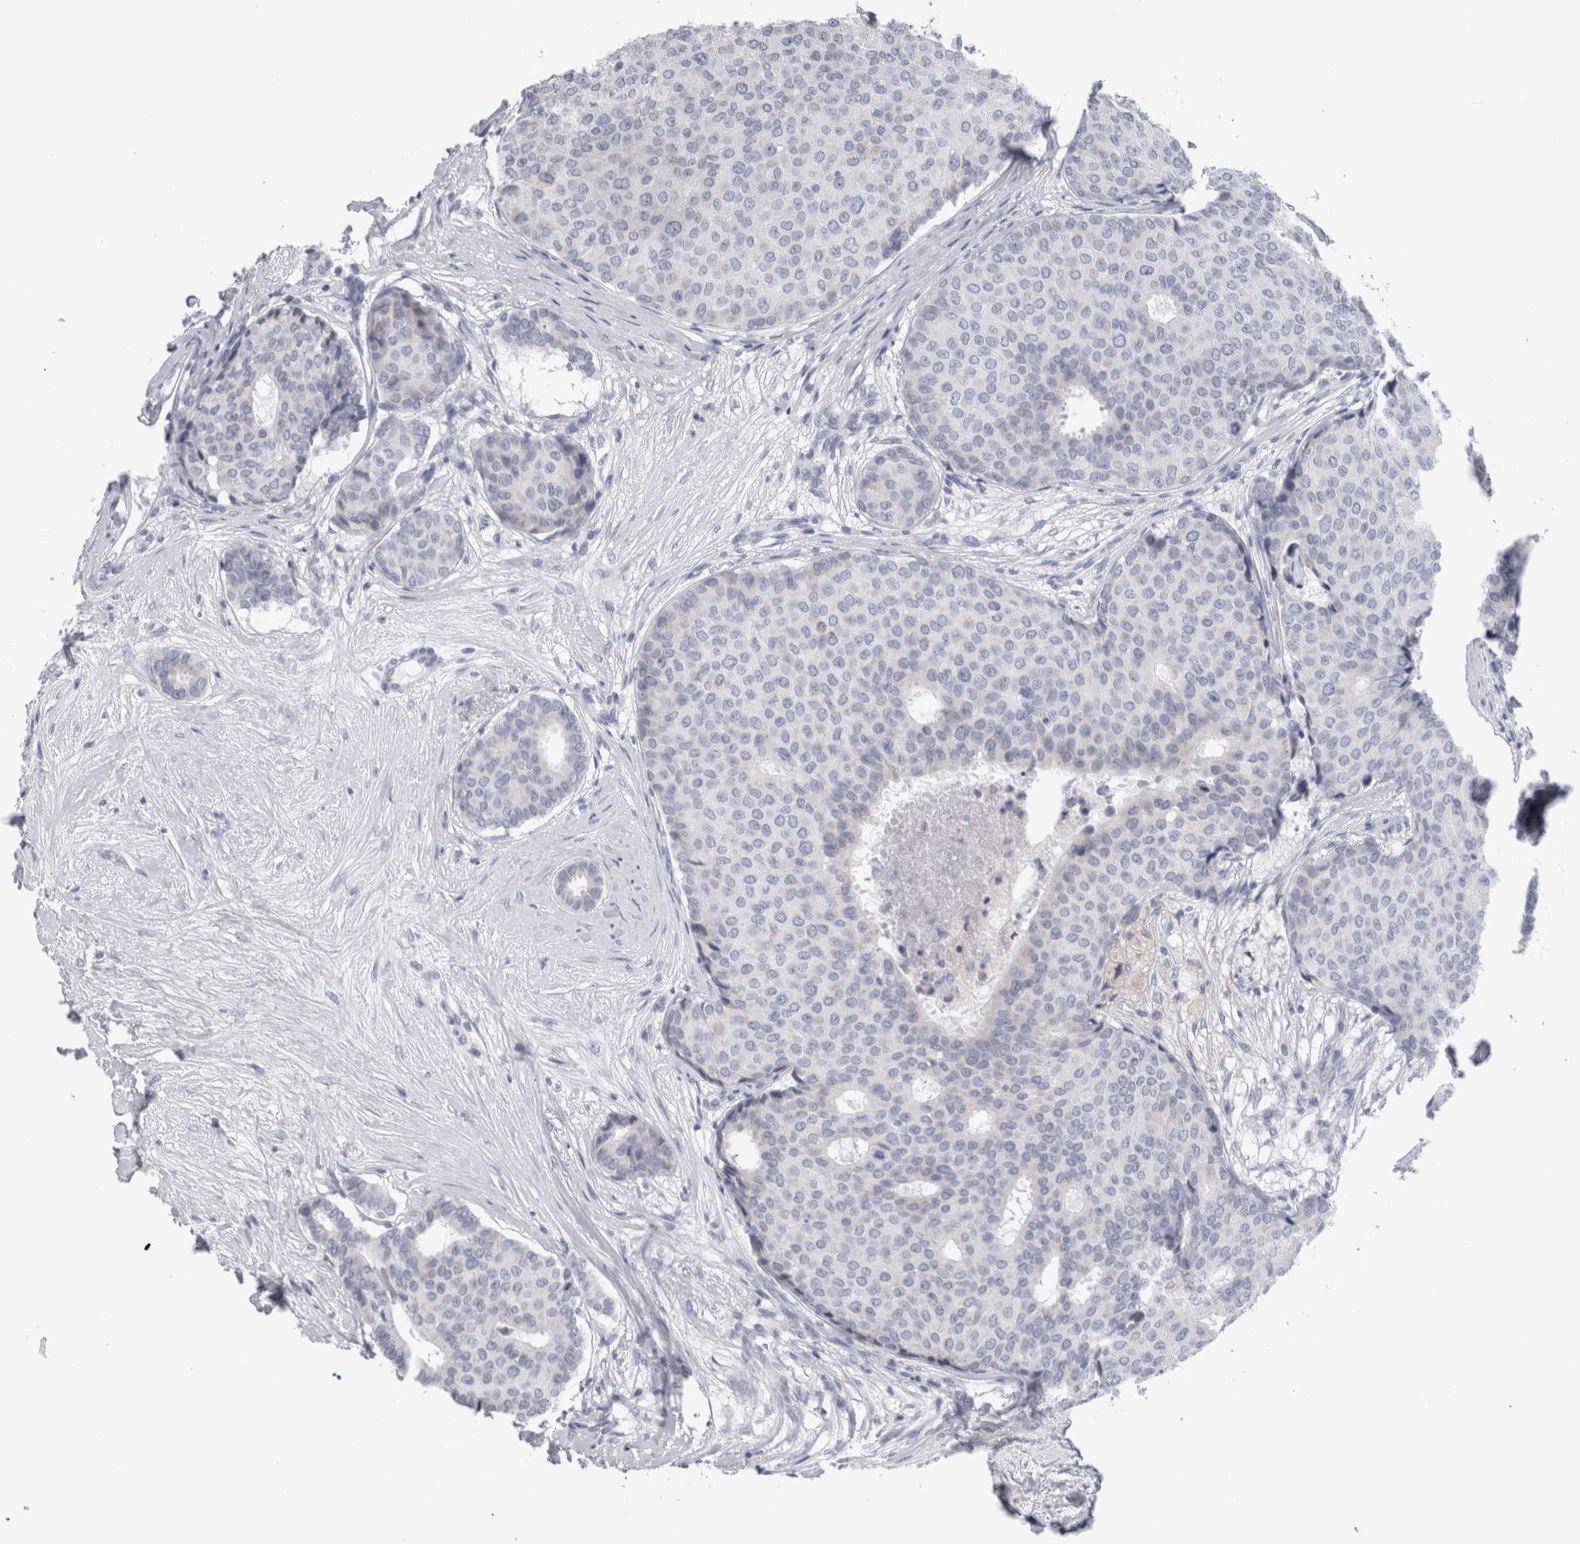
{"staining": {"intensity": "negative", "quantity": "none", "location": "none"}, "tissue": "breast cancer", "cell_type": "Tumor cells", "image_type": "cancer", "snomed": [{"axis": "morphology", "description": "Duct carcinoma"}, {"axis": "topography", "description": "Breast"}], "caption": "Immunohistochemical staining of breast invasive ductal carcinoma shows no significant staining in tumor cells.", "gene": "GDAP1", "patient": {"sex": "female", "age": 75}}